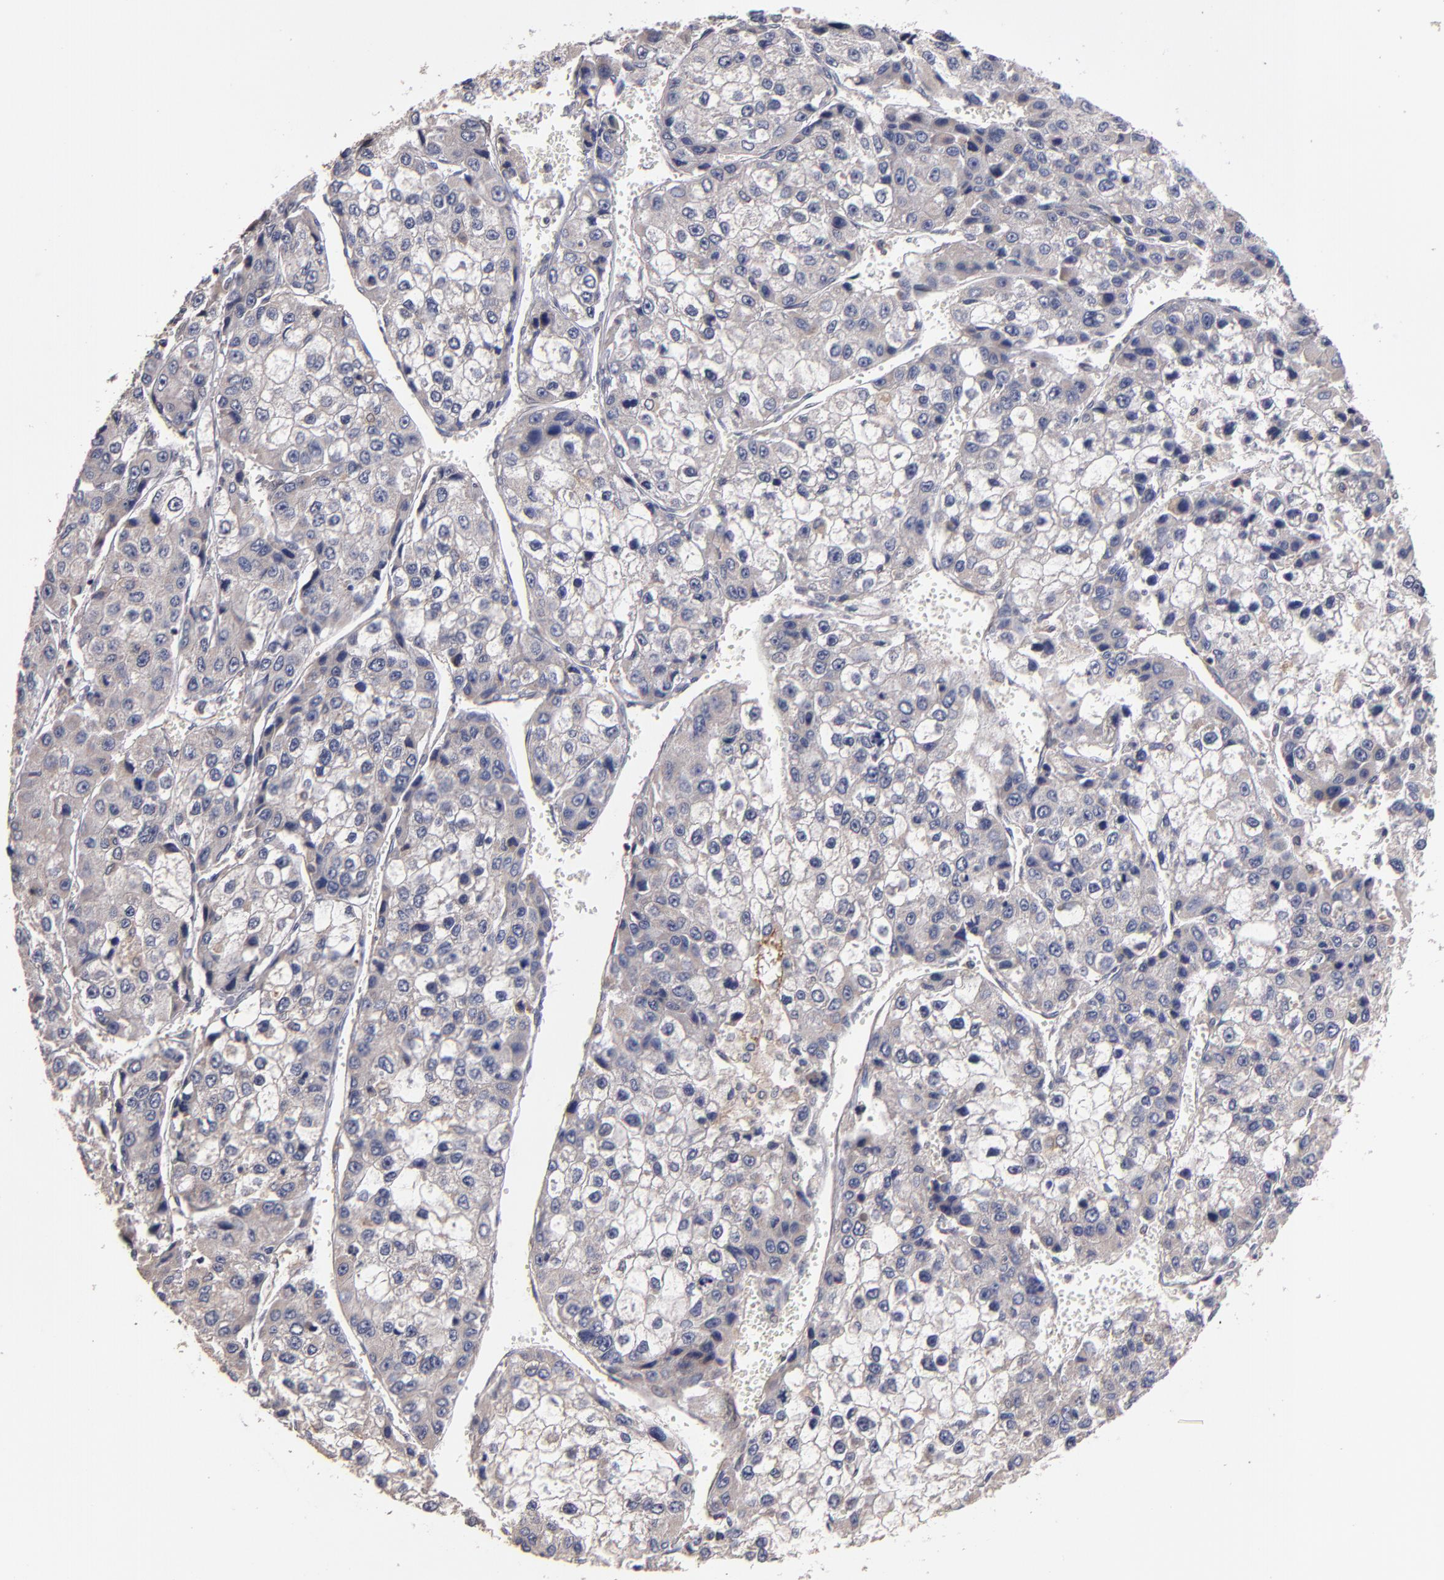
{"staining": {"intensity": "weak", "quantity": "25%-75%", "location": "cytoplasmic/membranous"}, "tissue": "liver cancer", "cell_type": "Tumor cells", "image_type": "cancer", "snomed": [{"axis": "morphology", "description": "Carcinoma, Hepatocellular, NOS"}, {"axis": "topography", "description": "Liver"}], "caption": "Protein expression analysis of human liver cancer reveals weak cytoplasmic/membranous expression in approximately 25%-75% of tumor cells.", "gene": "DACT1", "patient": {"sex": "female", "age": 66}}